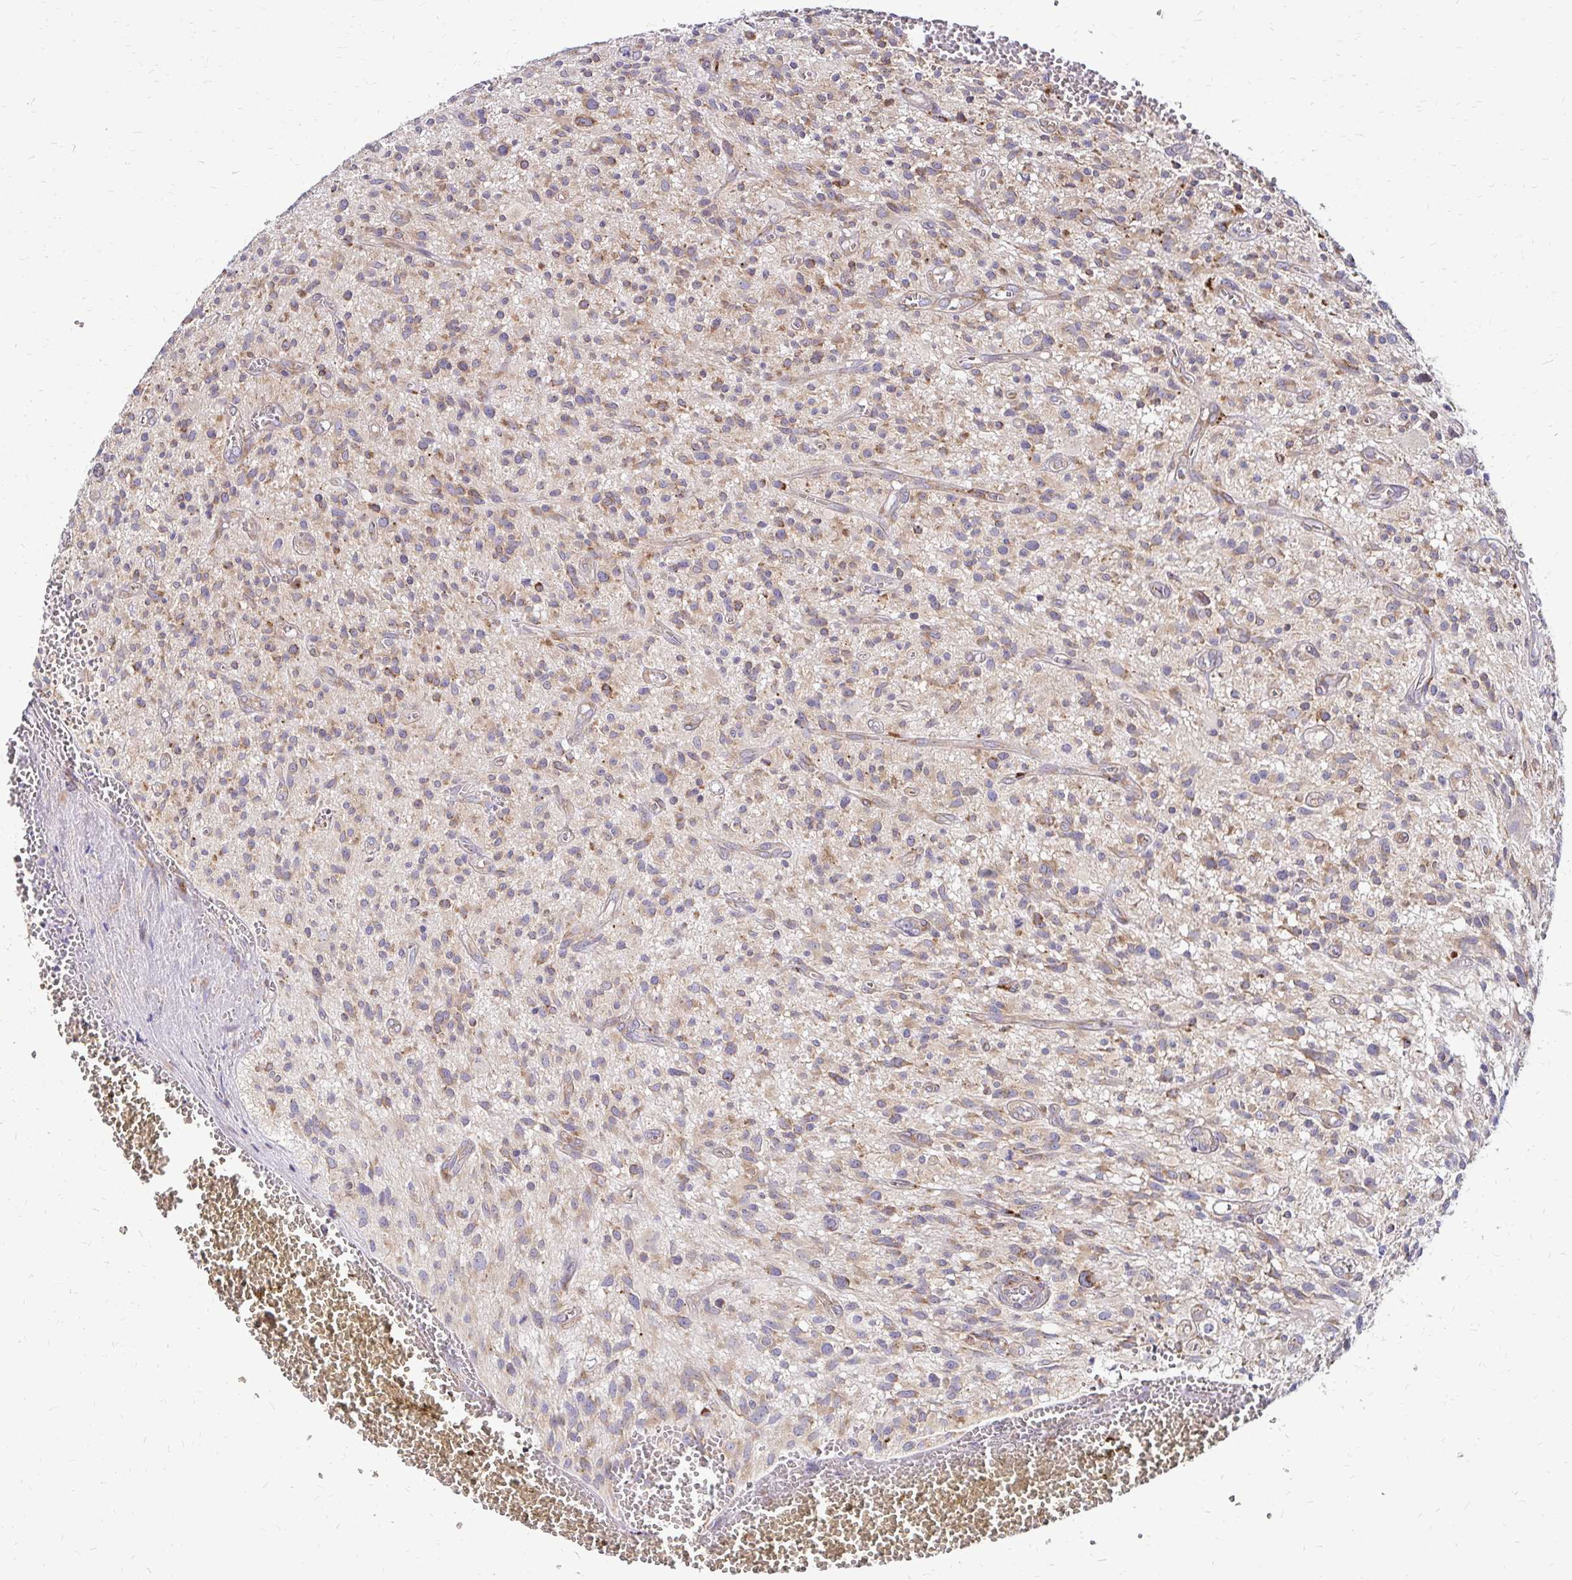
{"staining": {"intensity": "weak", "quantity": "25%-75%", "location": "cytoplasmic/membranous"}, "tissue": "glioma", "cell_type": "Tumor cells", "image_type": "cancer", "snomed": [{"axis": "morphology", "description": "Glioma, malignant, High grade"}, {"axis": "topography", "description": "Brain"}], "caption": "Protein staining of malignant glioma (high-grade) tissue reveals weak cytoplasmic/membranous staining in about 25%-75% of tumor cells.", "gene": "IDUA", "patient": {"sex": "male", "age": 75}}